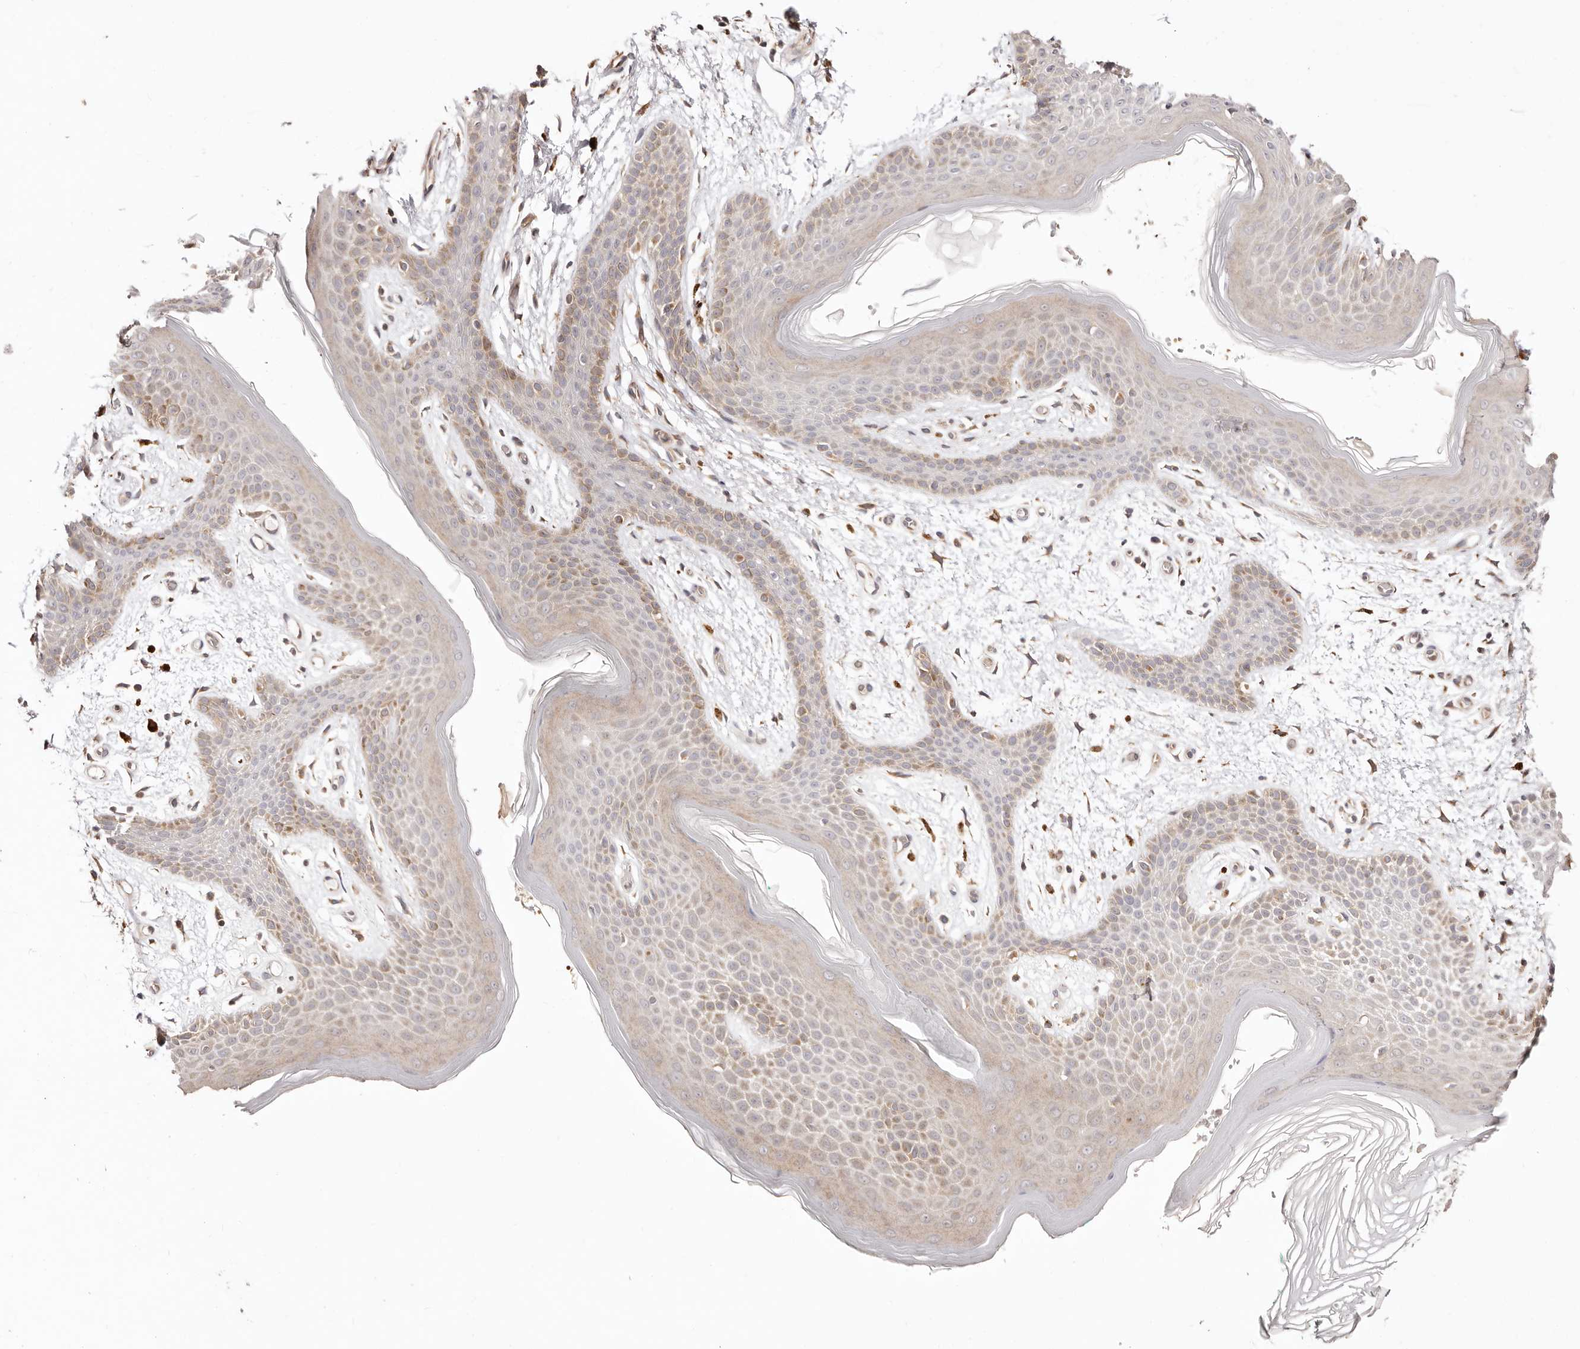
{"staining": {"intensity": "moderate", "quantity": "<25%", "location": "cytoplasmic/membranous"}, "tissue": "skin", "cell_type": "Epidermal cells", "image_type": "normal", "snomed": [{"axis": "morphology", "description": "Normal tissue, NOS"}, {"axis": "topography", "description": "Anal"}], "caption": "Skin stained with a brown dye displays moderate cytoplasmic/membranous positive positivity in approximately <25% of epidermal cells.", "gene": "MAPK1", "patient": {"sex": "male", "age": 74}}